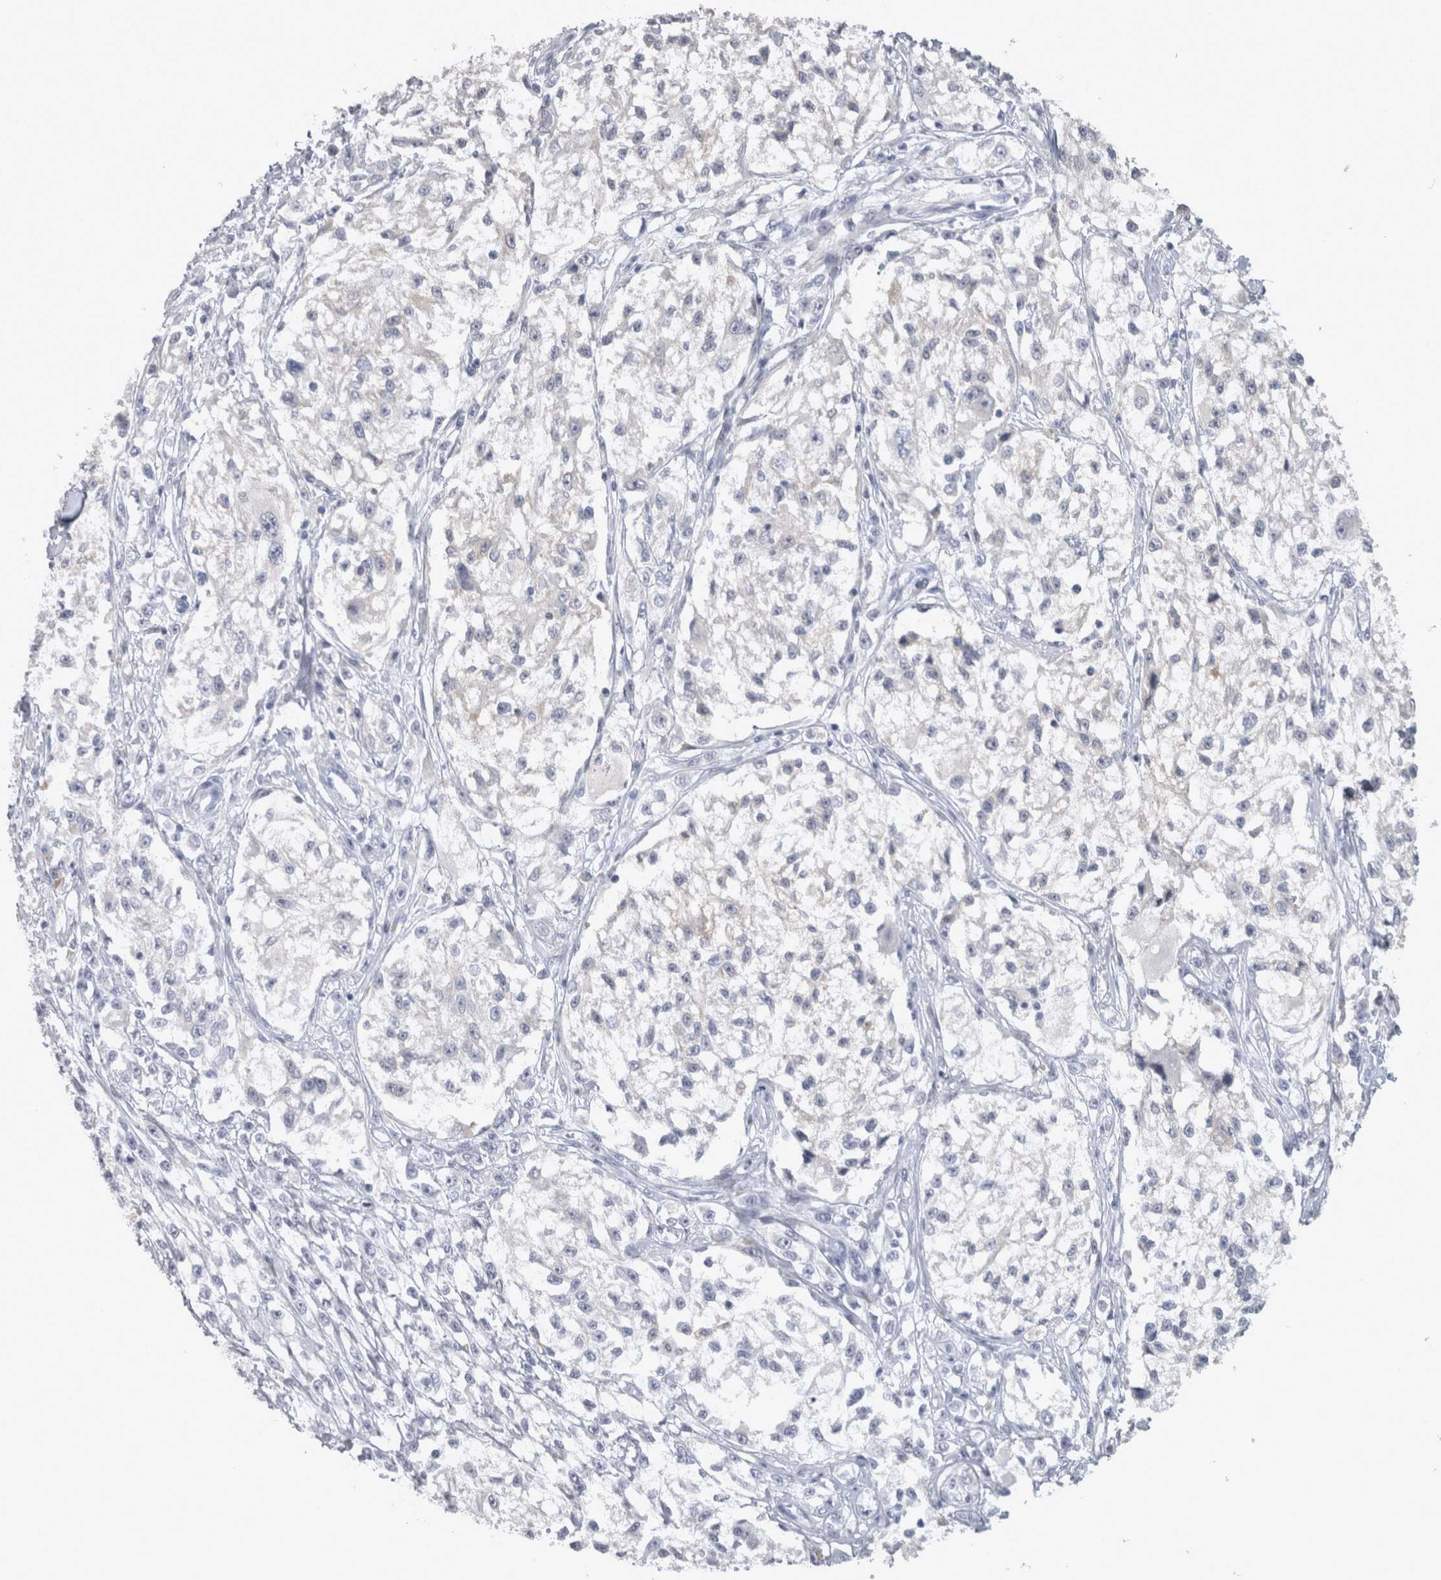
{"staining": {"intensity": "negative", "quantity": "none", "location": "none"}, "tissue": "melanoma", "cell_type": "Tumor cells", "image_type": "cancer", "snomed": [{"axis": "morphology", "description": "Malignant melanoma, NOS"}, {"axis": "topography", "description": "Skin of head"}], "caption": "DAB (3,3'-diaminobenzidine) immunohistochemical staining of malignant melanoma reveals no significant staining in tumor cells. (Stains: DAB (3,3'-diaminobenzidine) immunohistochemistry (IHC) with hematoxylin counter stain, Microscopy: brightfield microscopy at high magnification).", "gene": "TCAP", "patient": {"sex": "male", "age": 83}}